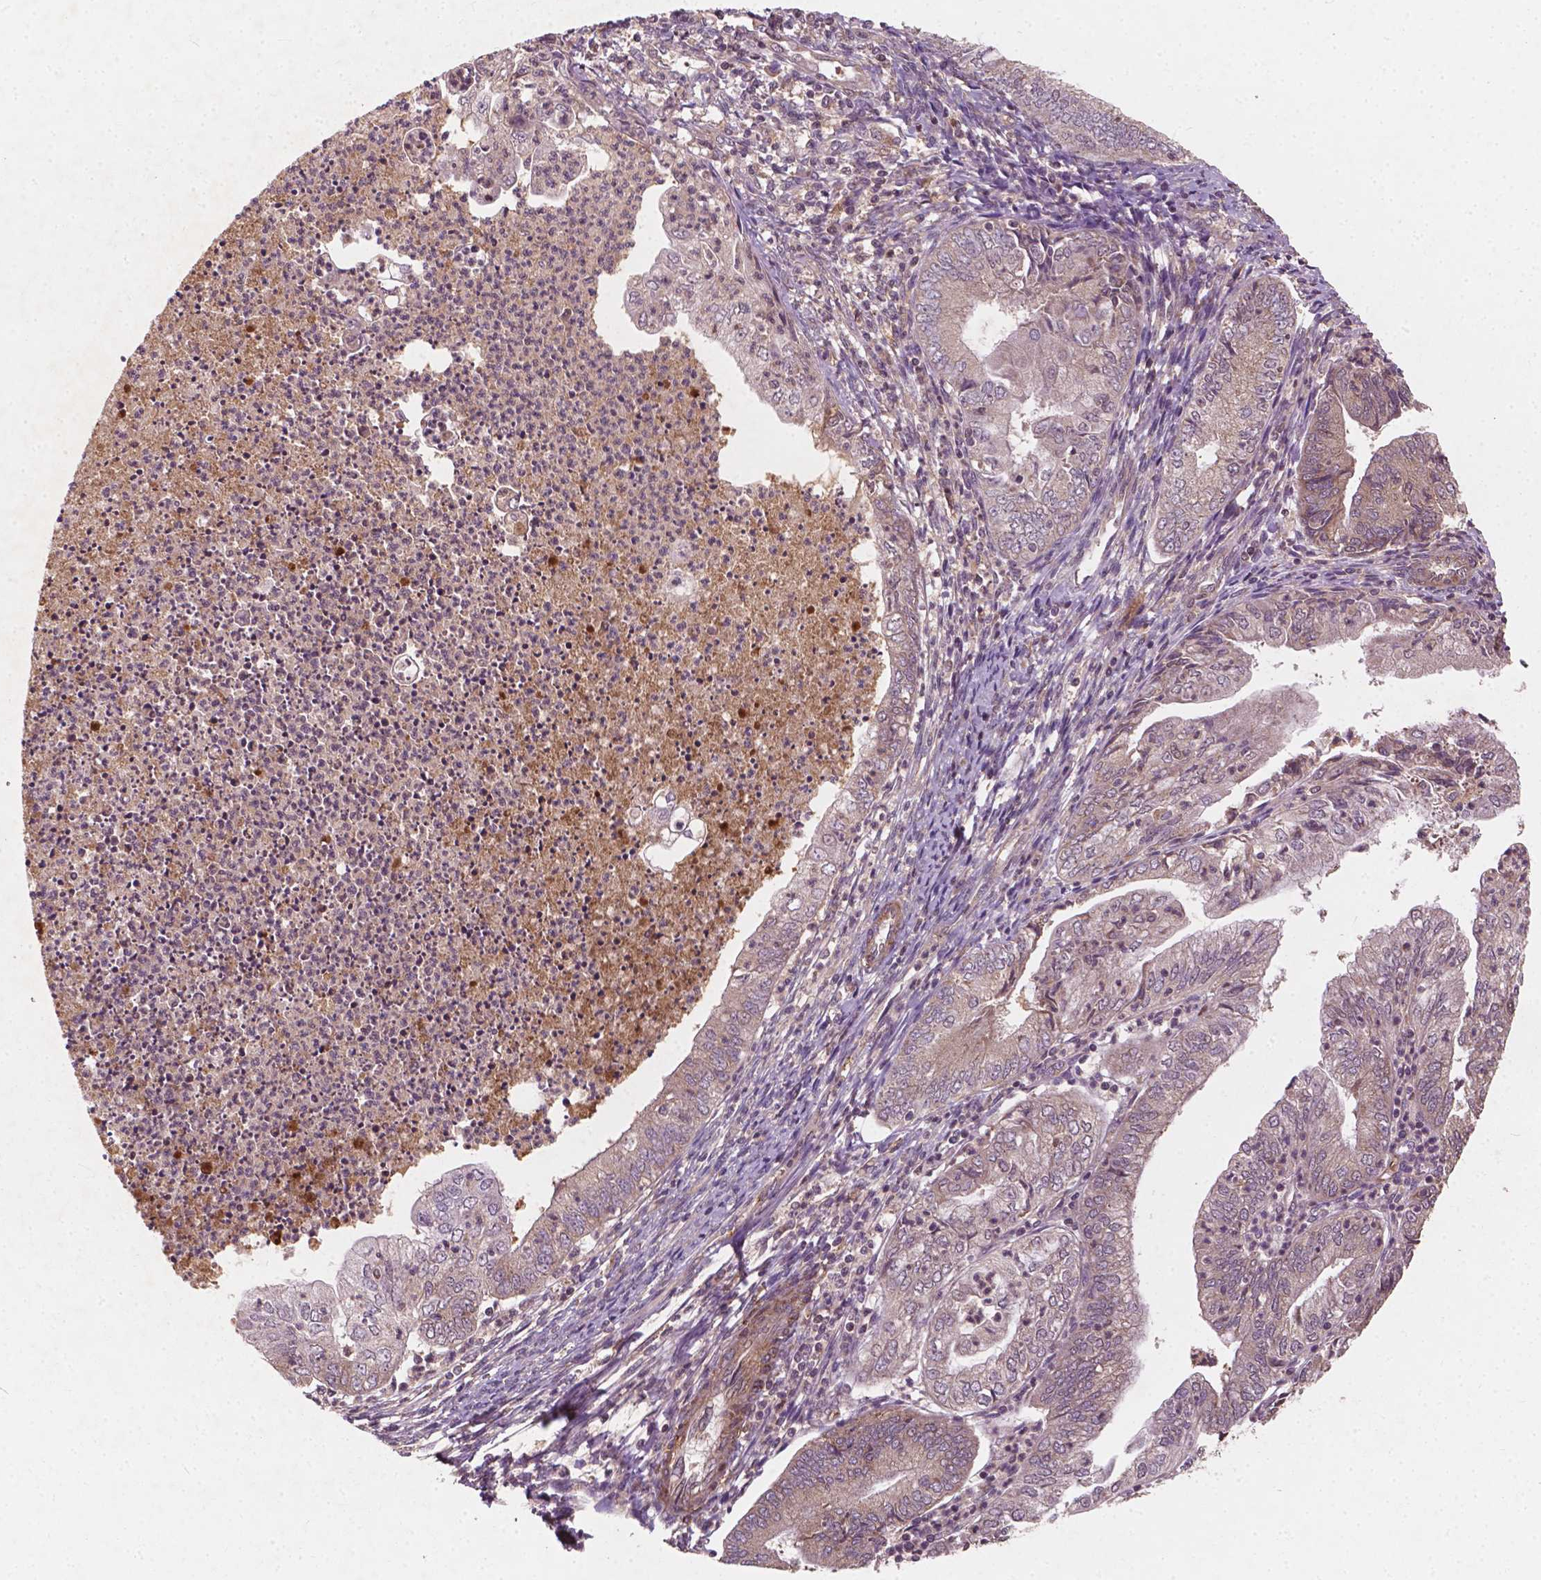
{"staining": {"intensity": "weak", "quantity": "<25%", "location": "cytoplasmic/membranous"}, "tissue": "endometrial cancer", "cell_type": "Tumor cells", "image_type": "cancer", "snomed": [{"axis": "morphology", "description": "Adenocarcinoma, NOS"}, {"axis": "topography", "description": "Endometrium"}], "caption": "A micrograph of endometrial cancer stained for a protein displays no brown staining in tumor cells.", "gene": "CYFIP2", "patient": {"sex": "female", "age": 55}}